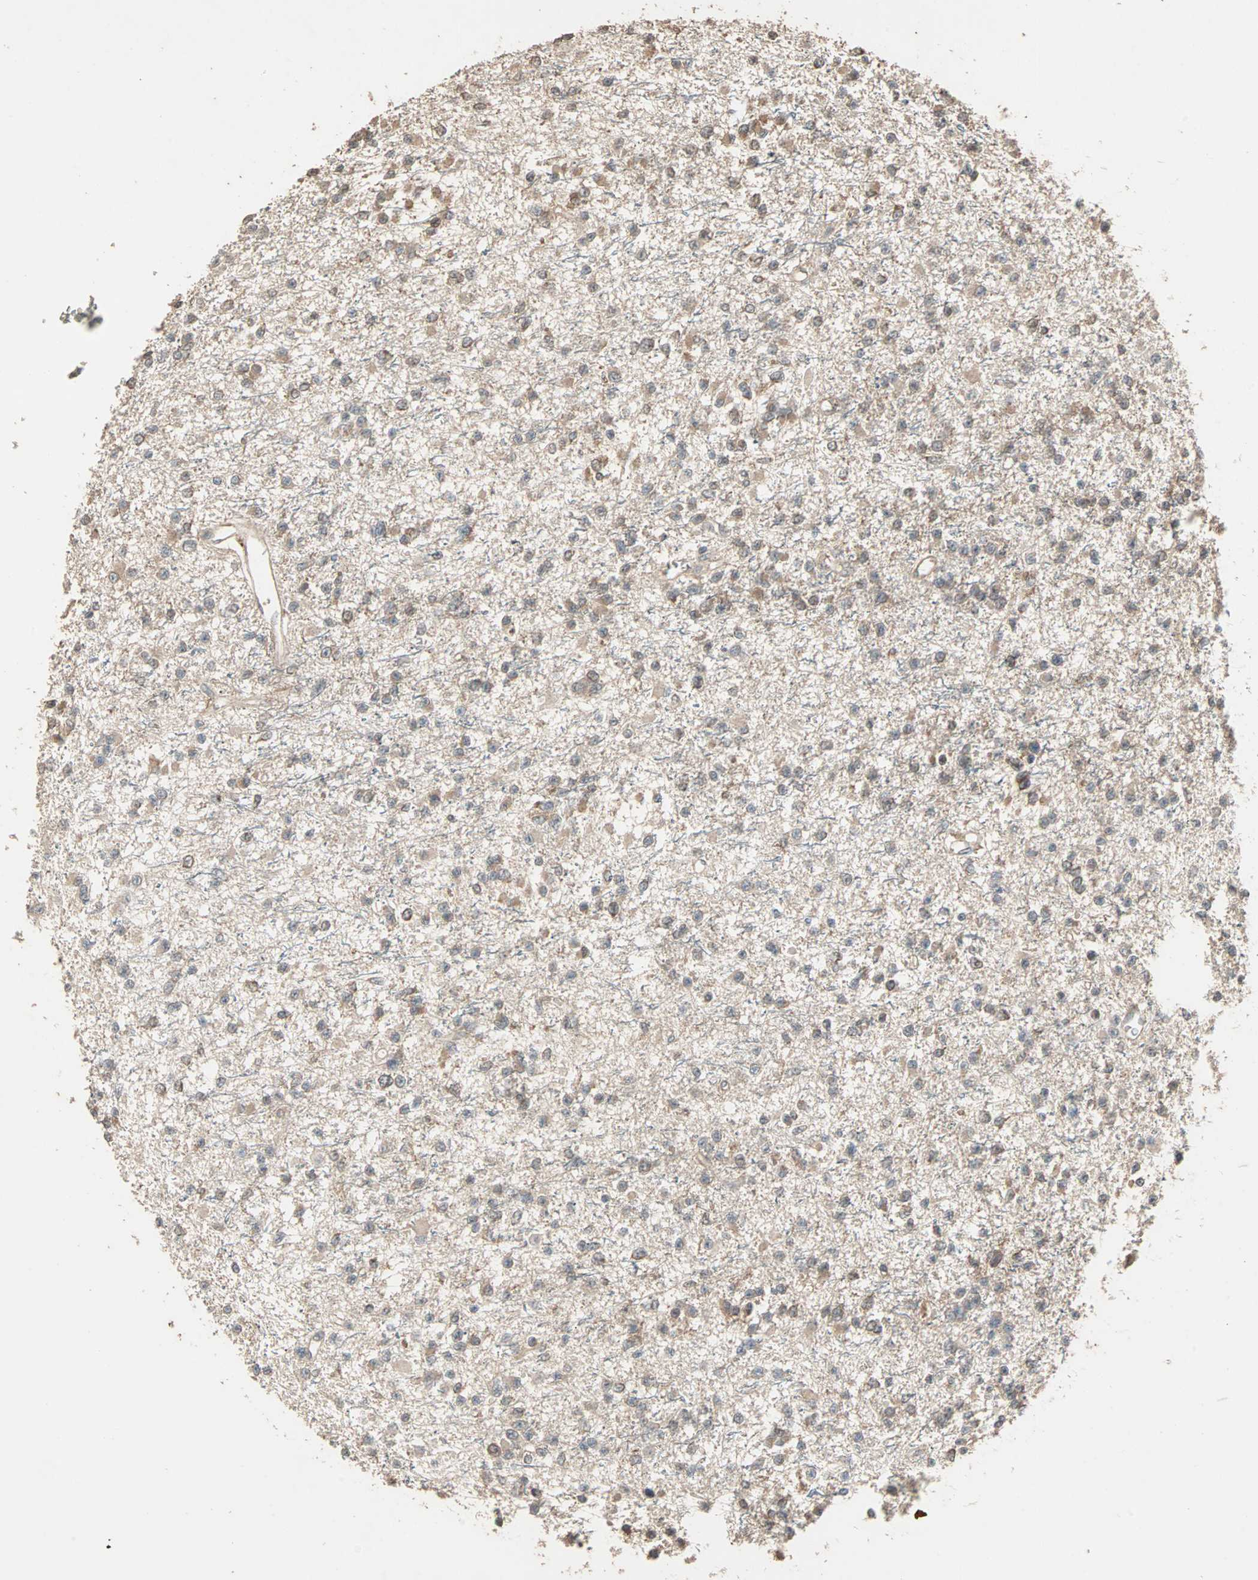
{"staining": {"intensity": "moderate", "quantity": ">75%", "location": "cytoplasmic/membranous"}, "tissue": "glioma", "cell_type": "Tumor cells", "image_type": "cancer", "snomed": [{"axis": "morphology", "description": "Glioma, malignant, Low grade"}, {"axis": "topography", "description": "Brain"}], "caption": "Immunohistochemical staining of human malignant glioma (low-grade) displays medium levels of moderate cytoplasmic/membranous expression in approximately >75% of tumor cells.", "gene": "UBAC1", "patient": {"sex": "female", "age": 22}}